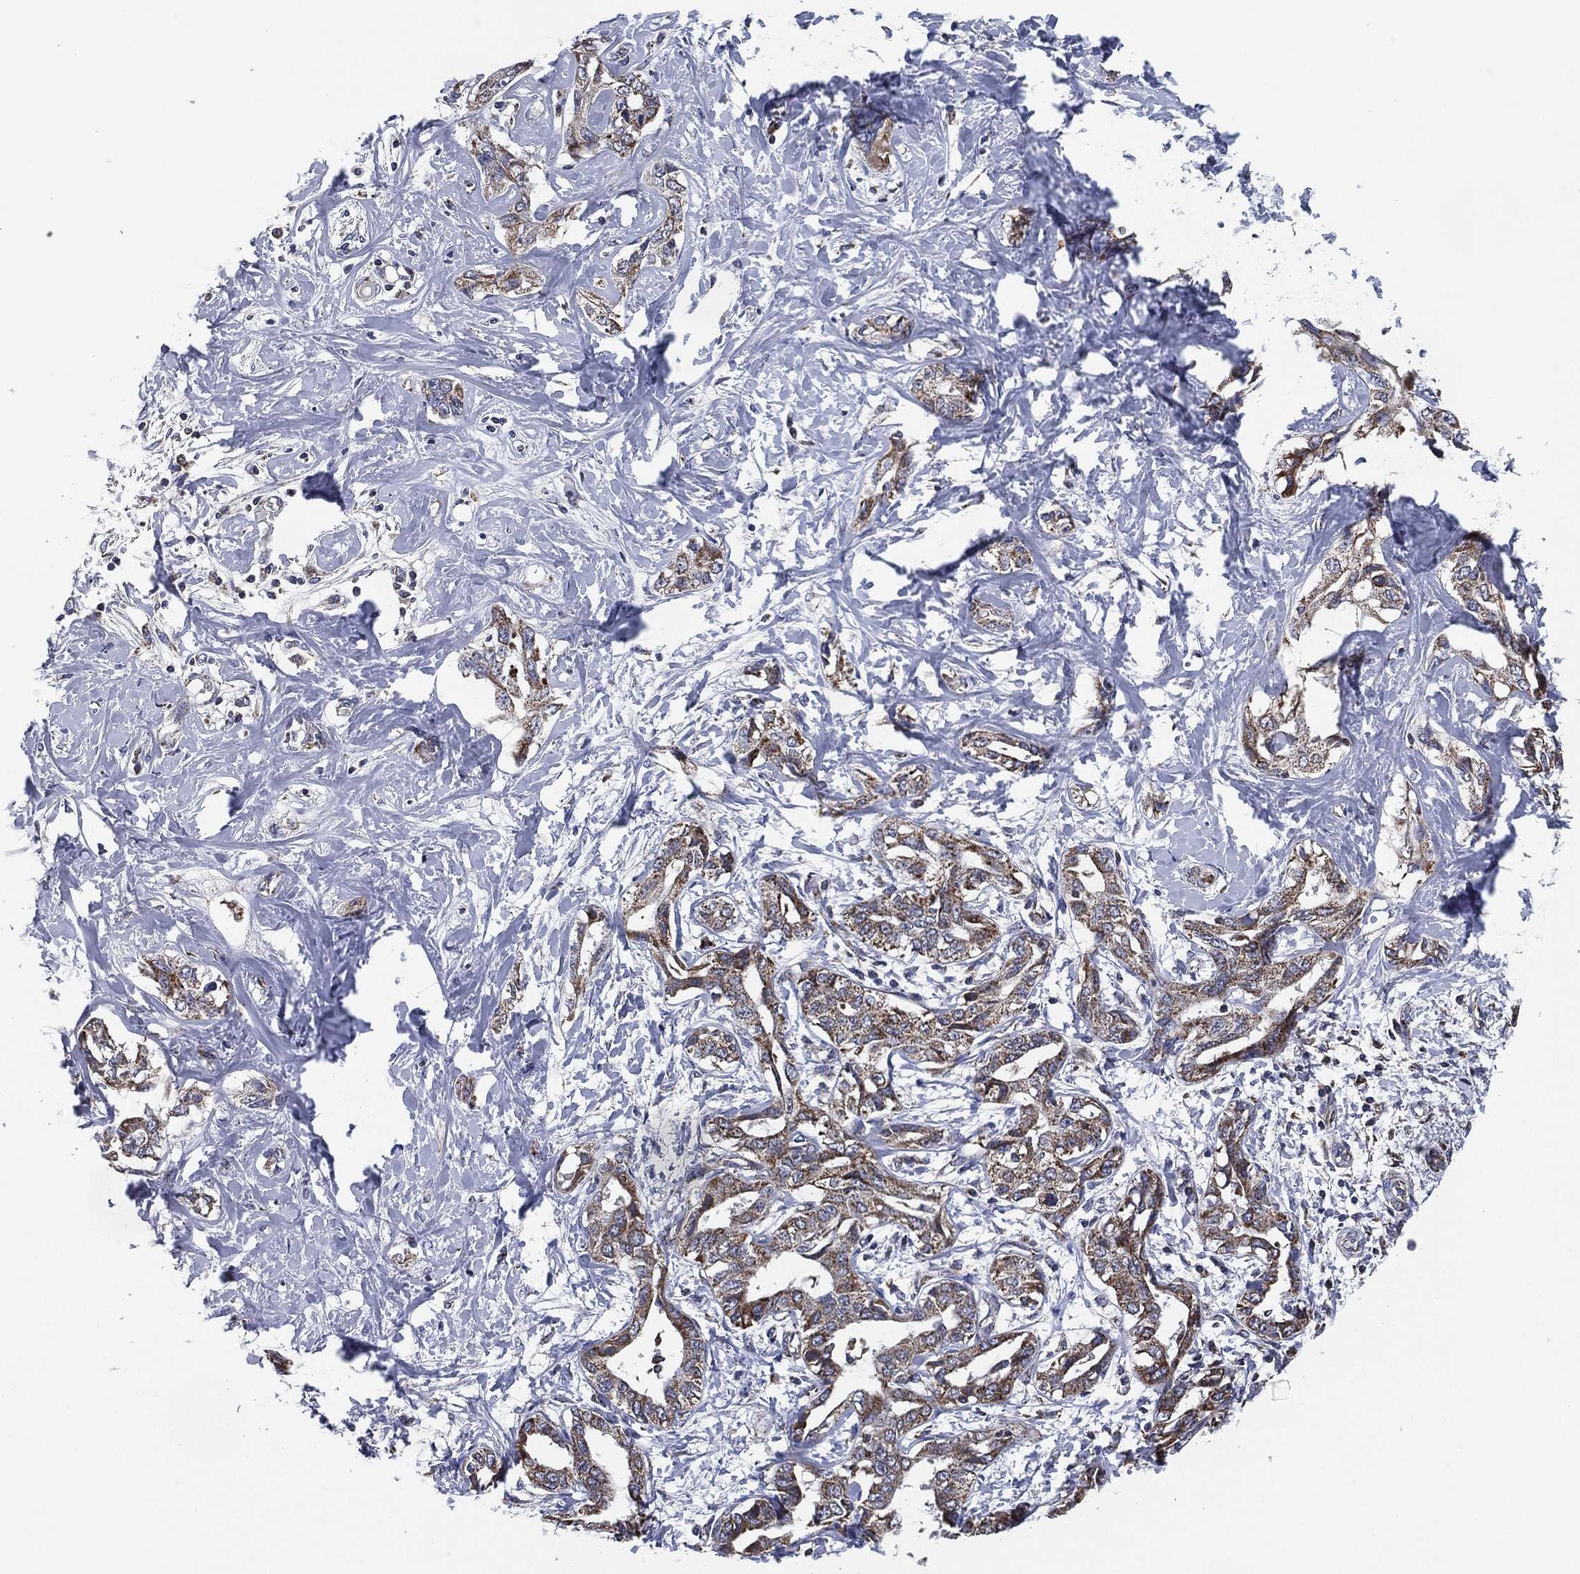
{"staining": {"intensity": "strong", "quantity": ">75%", "location": "cytoplasmic/membranous"}, "tissue": "liver cancer", "cell_type": "Tumor cells", "image_type": "cancer", "snomed": [{"axis": "morphology", "description": "Cholangiocarcinoma"}, {"axis": "topography", "description": "Liver"}], "caption": "High-power microscopy captured an immunohistochemistry (IHC) photomicrograph of cholangiocarcinoma (liver), revealing strong cytoplasmic/membranous positivity in approximately >75% of tumor cells.", "gene": "NDUFV2", "patient": {"sex": "male", "age": 59}}